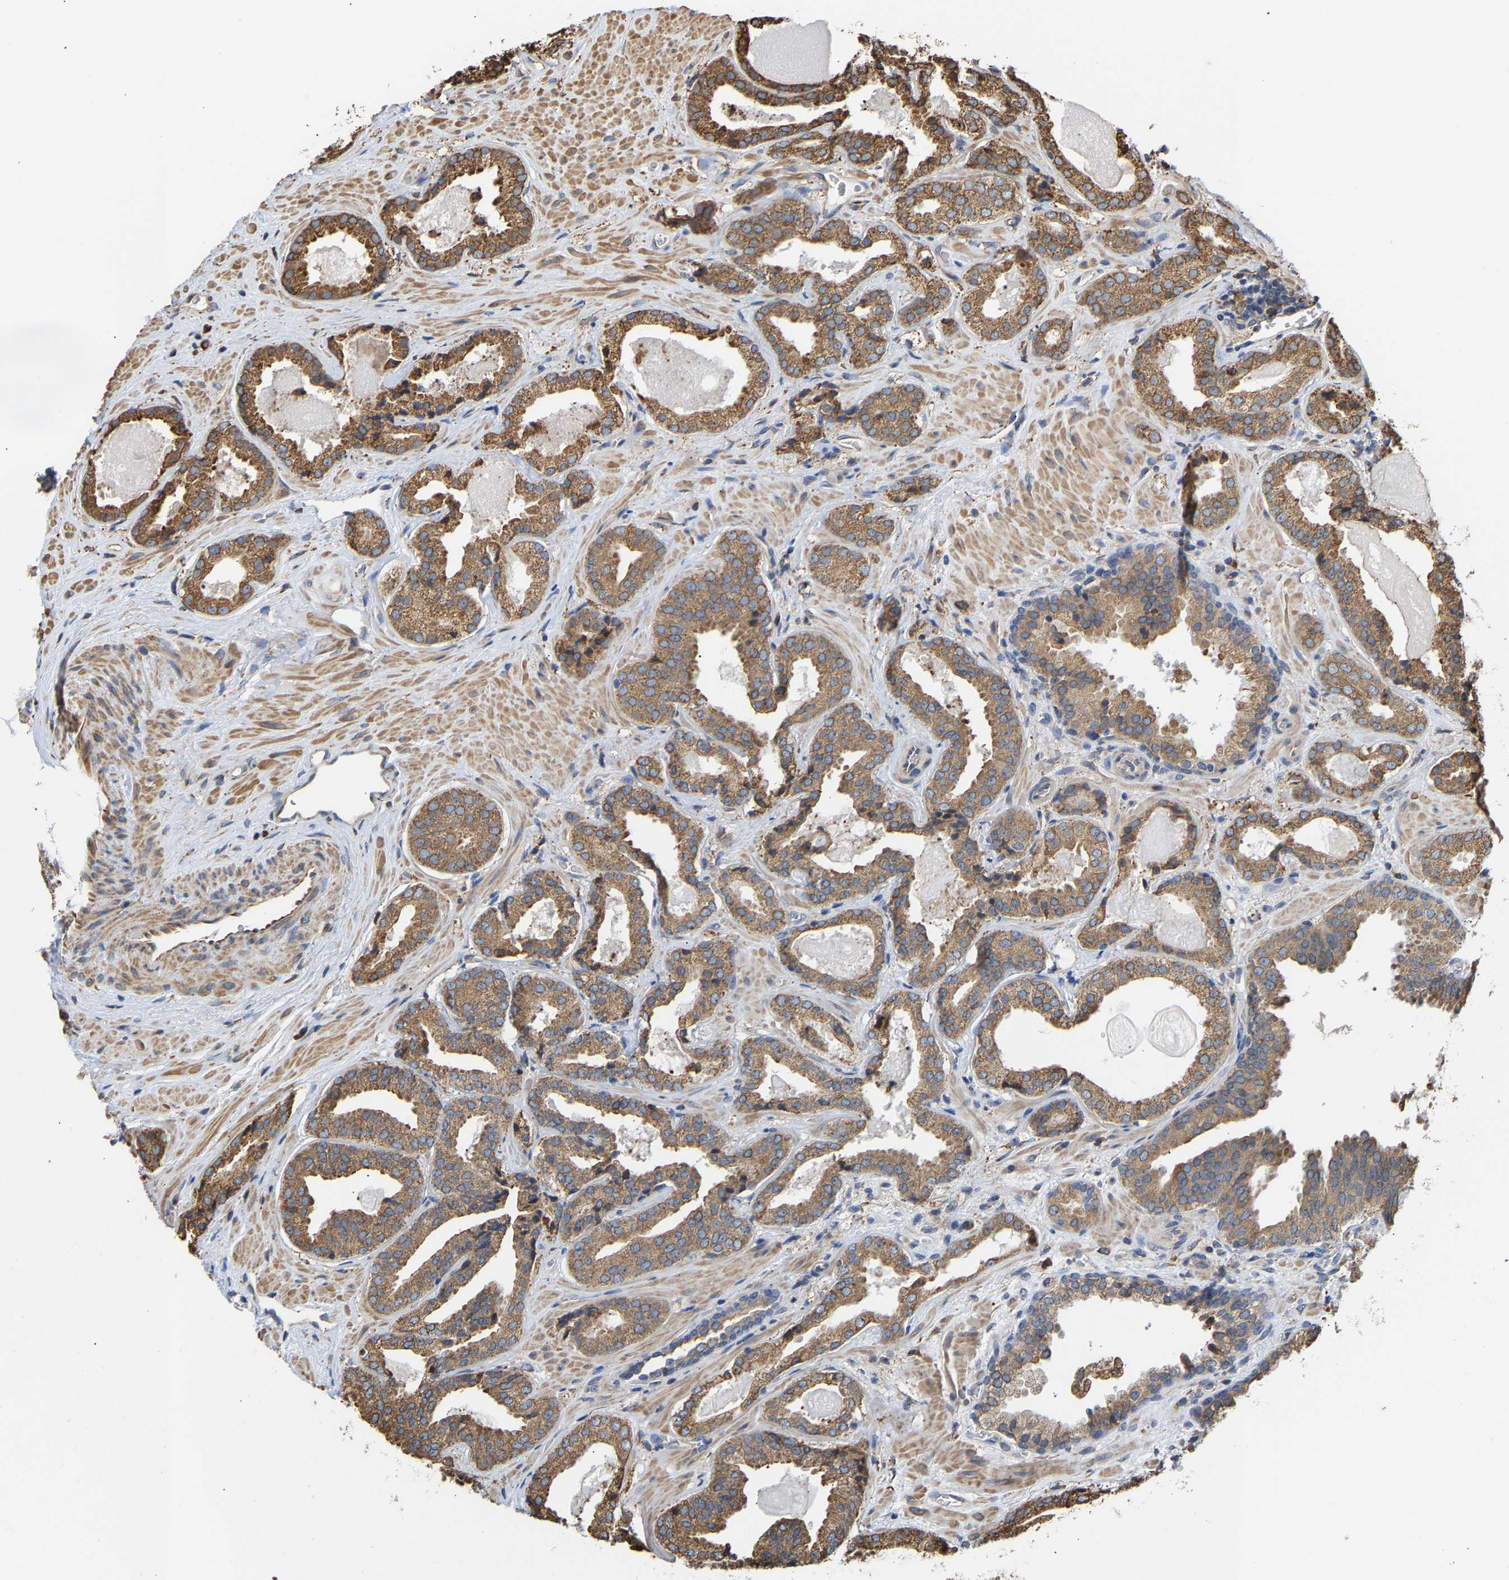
{"staining": {"intensity": "moderate", "quantity": ">75%", "location": "cytoplasmic/membranous"}, "tissue": "prostate cancer", "cell_type": "Tumor cells", "image_type": "cancer", "snomed": [{"axis": "morphology", "description": "Adenocarcinoma, Low grade"}, {"axis": "topography", "description": "Prostate"}], "caption": "Prostate cancer tissue exhibits moderate cytoplasmic/membranous expression in about >75% of tumor cells, visualized by immunohistochemistry.", "gene": "ARAP1", "patient": {"sex": "male", "age": 71}}